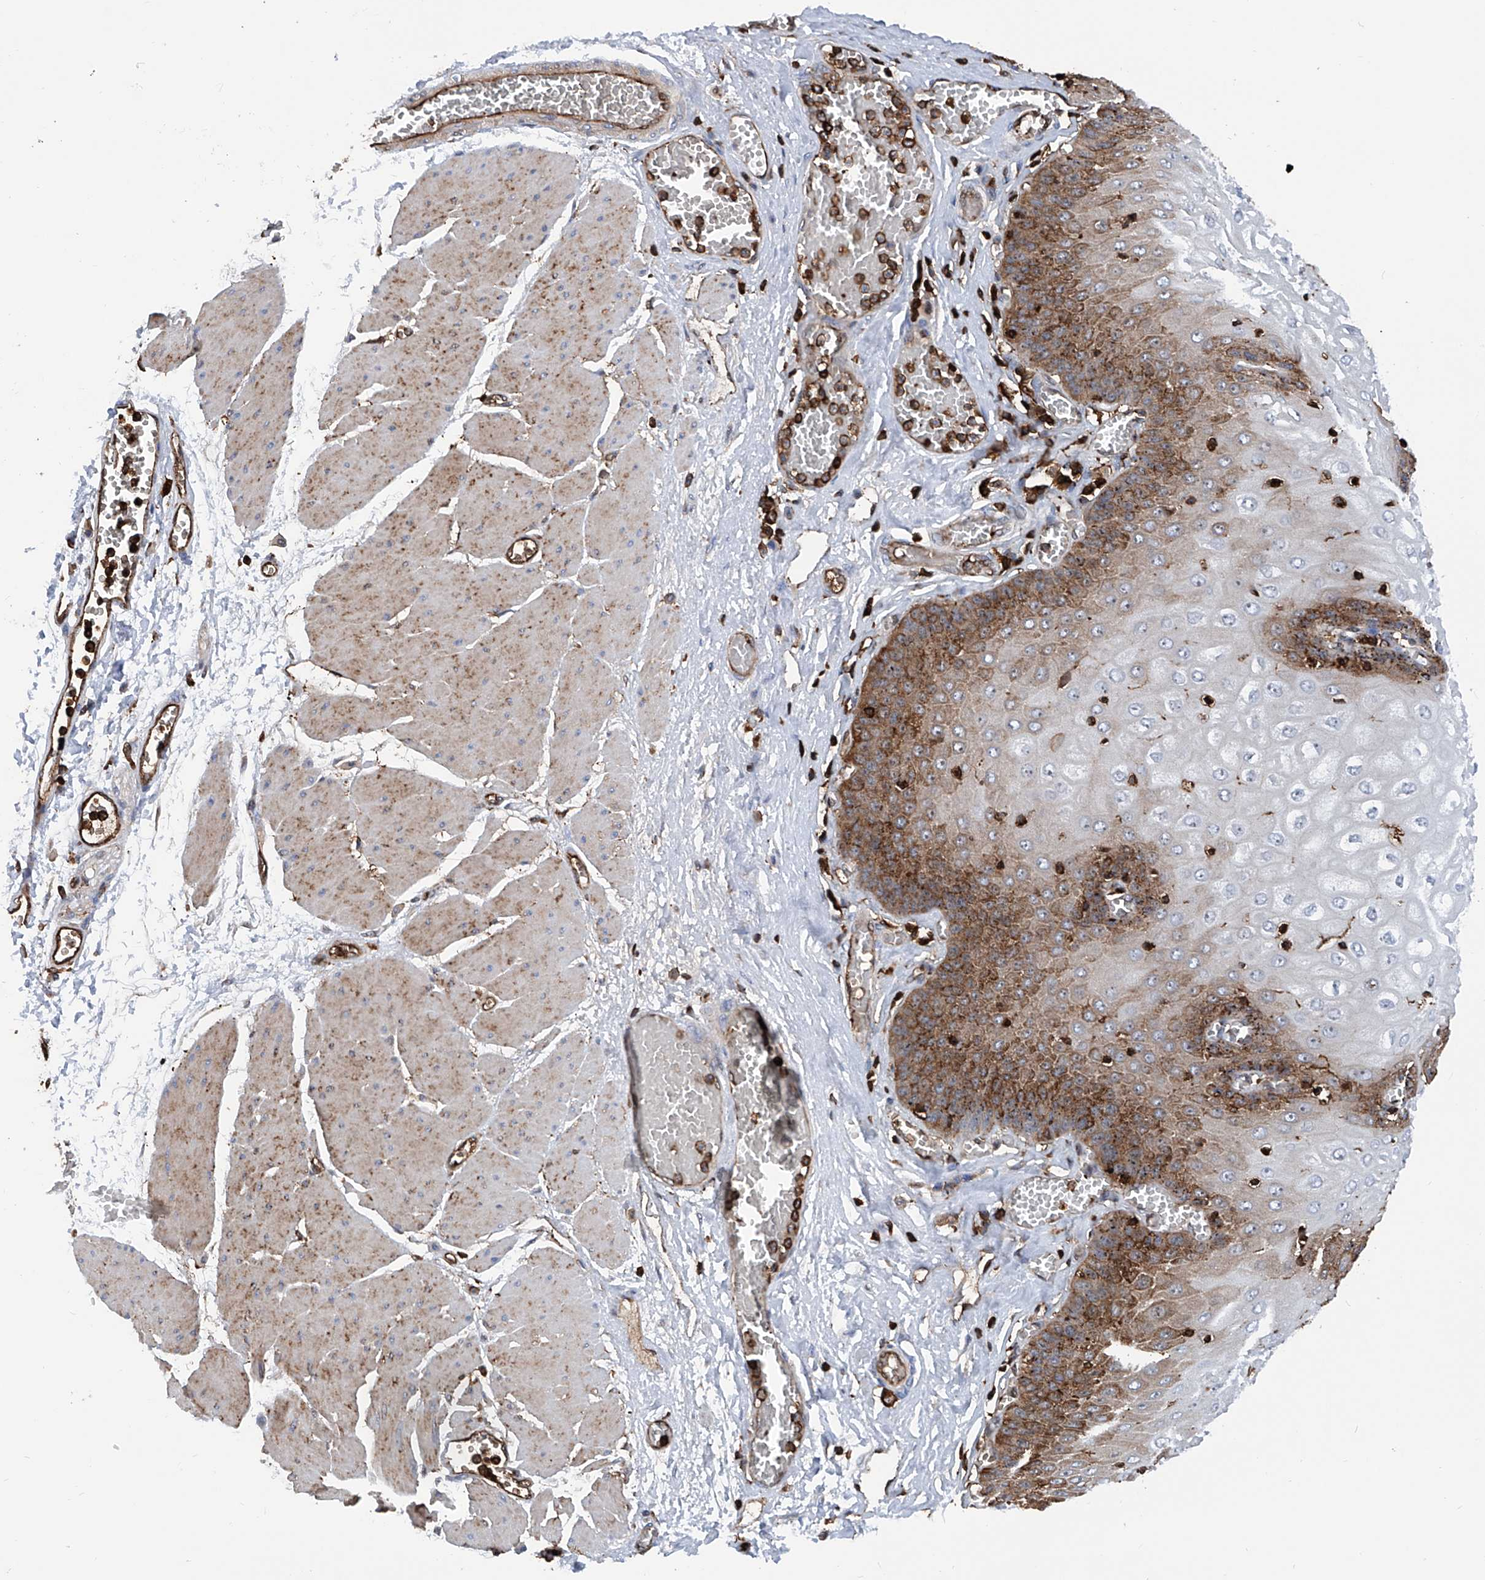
{"staining": {"intensity": "moderate", "quantity": ">75%", "location": "cytoplasmic/membranous,nuclear"}, "tissue": "esophagus", "cell_type": "Squamous epithelial cells", "image_type": "normal", "snomed": [{"axis": "morphology", "description": "Normal tissue, NOS"}, {"axis": "topography", "description": "Esophagus"}], "caption": "Immunohistochemistry (DAB) staining of normal esophagus demonstrates moderate cytoplasmic/membranous,nuclear protein positivity in about >75% of squamous epithelial cells. The staining was performed using DAB (3,3'-diaminobenzidine) to visualize the protein expression in brown, while the nuclei were stained in blue with hematoxylin (Magnification: 20x).", "gene": "ZNF484", "patient": {"sex": "male", "age": 60}}